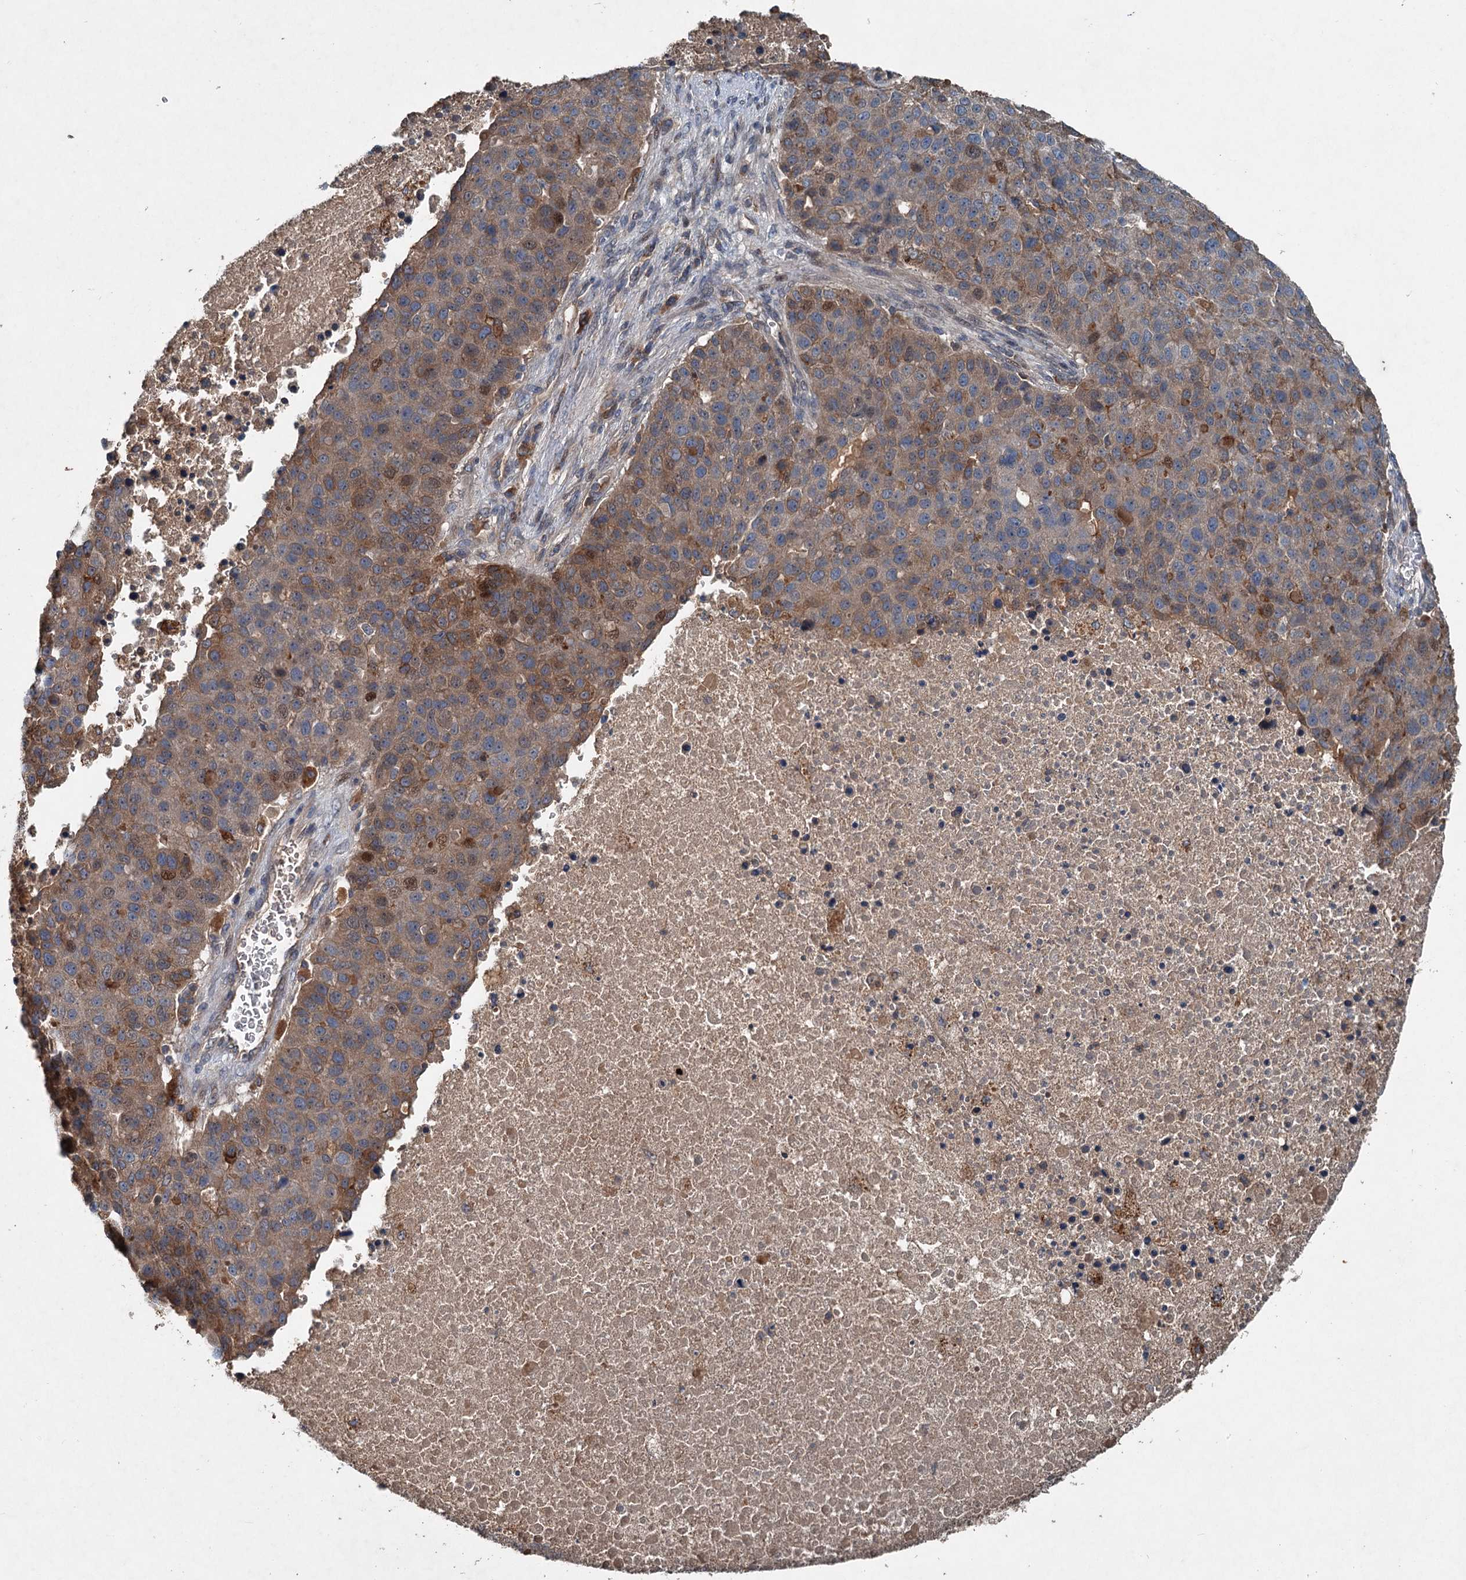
{"staining": {"intensity": "moderate", "quantity": "25%-75%", "location": "cytoplasmic/membranous"}, "tissue": "pancreatic cancer", "cell_type": "Tumor cells", "image_type": "cancer", "snomed": [{"axis": "morphology", "description": "Adenocarcinoma, NOS"}, {"axis": "topography", "description": "Pancreas"}], "caption": "Protein expression analysis of human adenocarcinoma (pancreatic) reveals moderate cytoplasmic/membranous staining in approximately 25%-75% of tumor cells.", "gene": "TAPBPL", "patient": {"sex": "female", "age": 61}}